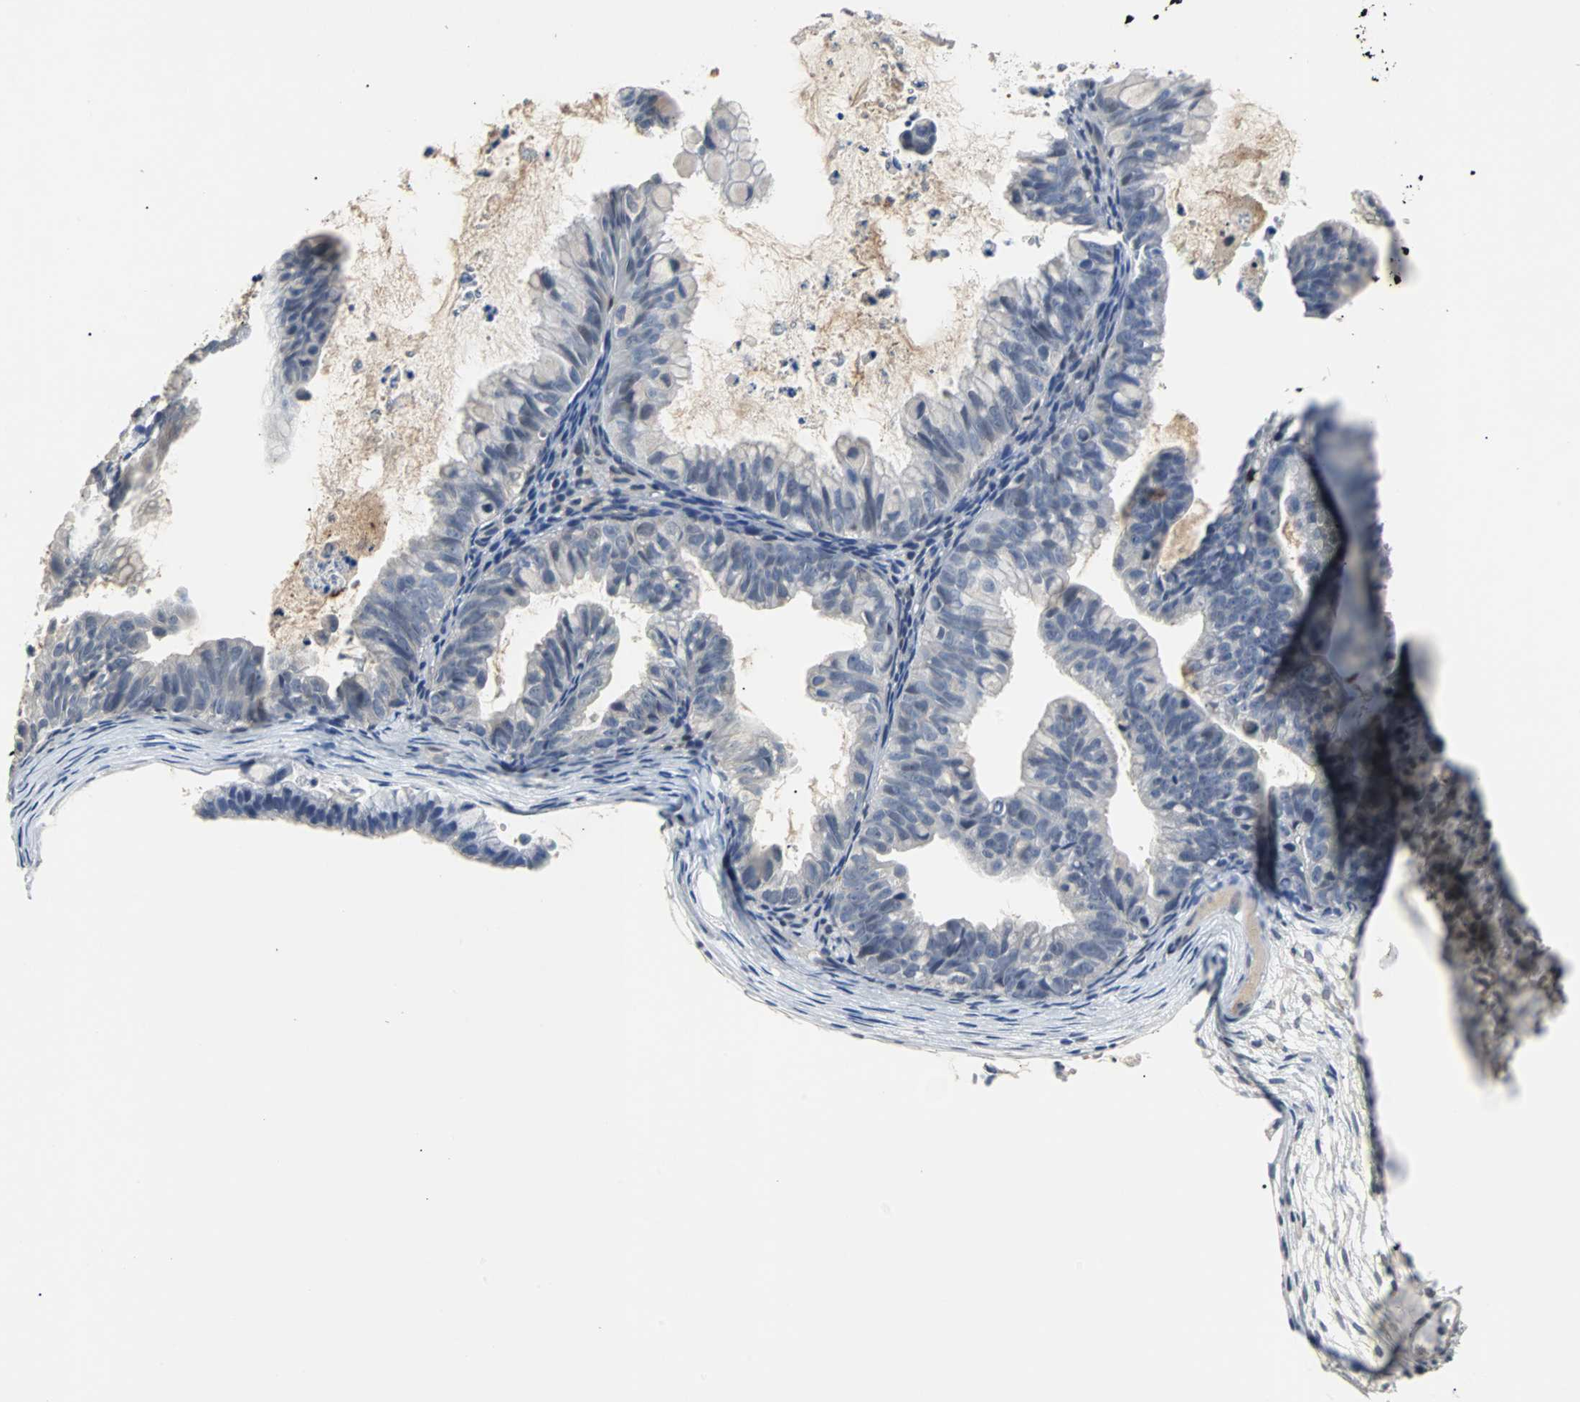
{"staining": {"intensity": "negative", "quantity": "none", "location": "none"}, "tissue": "ovarian cancer", "cell_type": "Tumor cells", "image_type": "cancer", "snomed": [{"axis": "morphology", "description": "Cystadenocarcinoma, mucinous, NOS"}, {"axis": "topography", "description": "Ovary"}], "caption": "The histopathology image reveals no staining of tumor cells in ovarian cancer (mucinous cystadenocarcinoma). (DAB IHC, high magnification).", "gene": "HLX", "patient": {"sex": "female", "age": 36}}